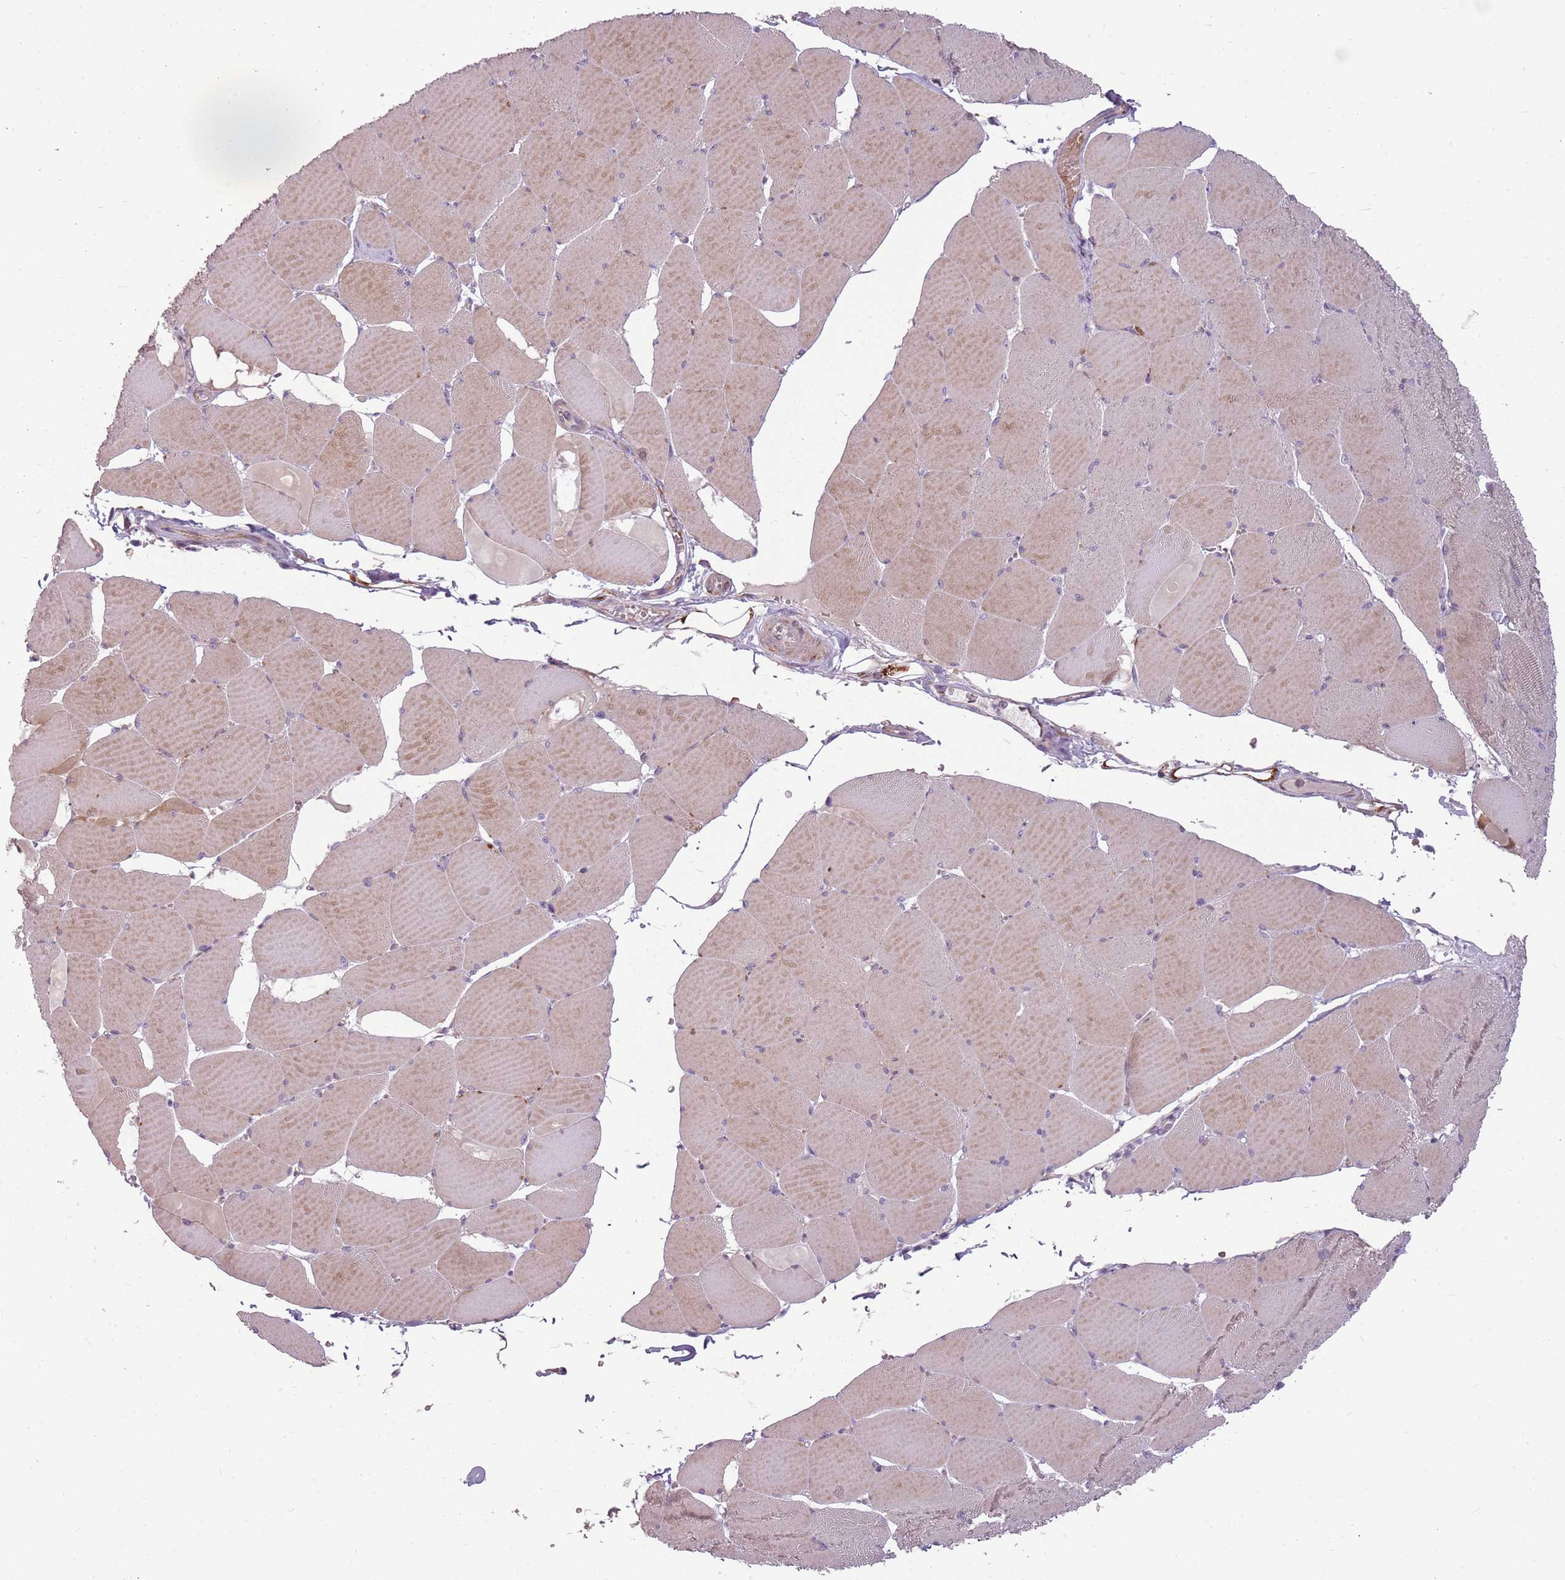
{"staining": {"intensity": "moderate", "quantity": "25%-75%", "location": "cytoplasmic/membranous"}, "tissue": "skeletal muscle", "cell_type": "Myocytes", "image_type": "normal", "snomed": [{"axis": "morphology", "description": "Normal tissue, NOS"}, {"axis": "topography", "description": "Skeletal muscle"}, {"axis": "topography", "description": "Head-Neck"}], "caption": "Moderate cytoplasmic/membranous staining is present in about 25%-75% of myocytes in unremarkable skeletal muscle.", "gene": "ZNF530", "patient": {"sex": "male", "age": 66}}